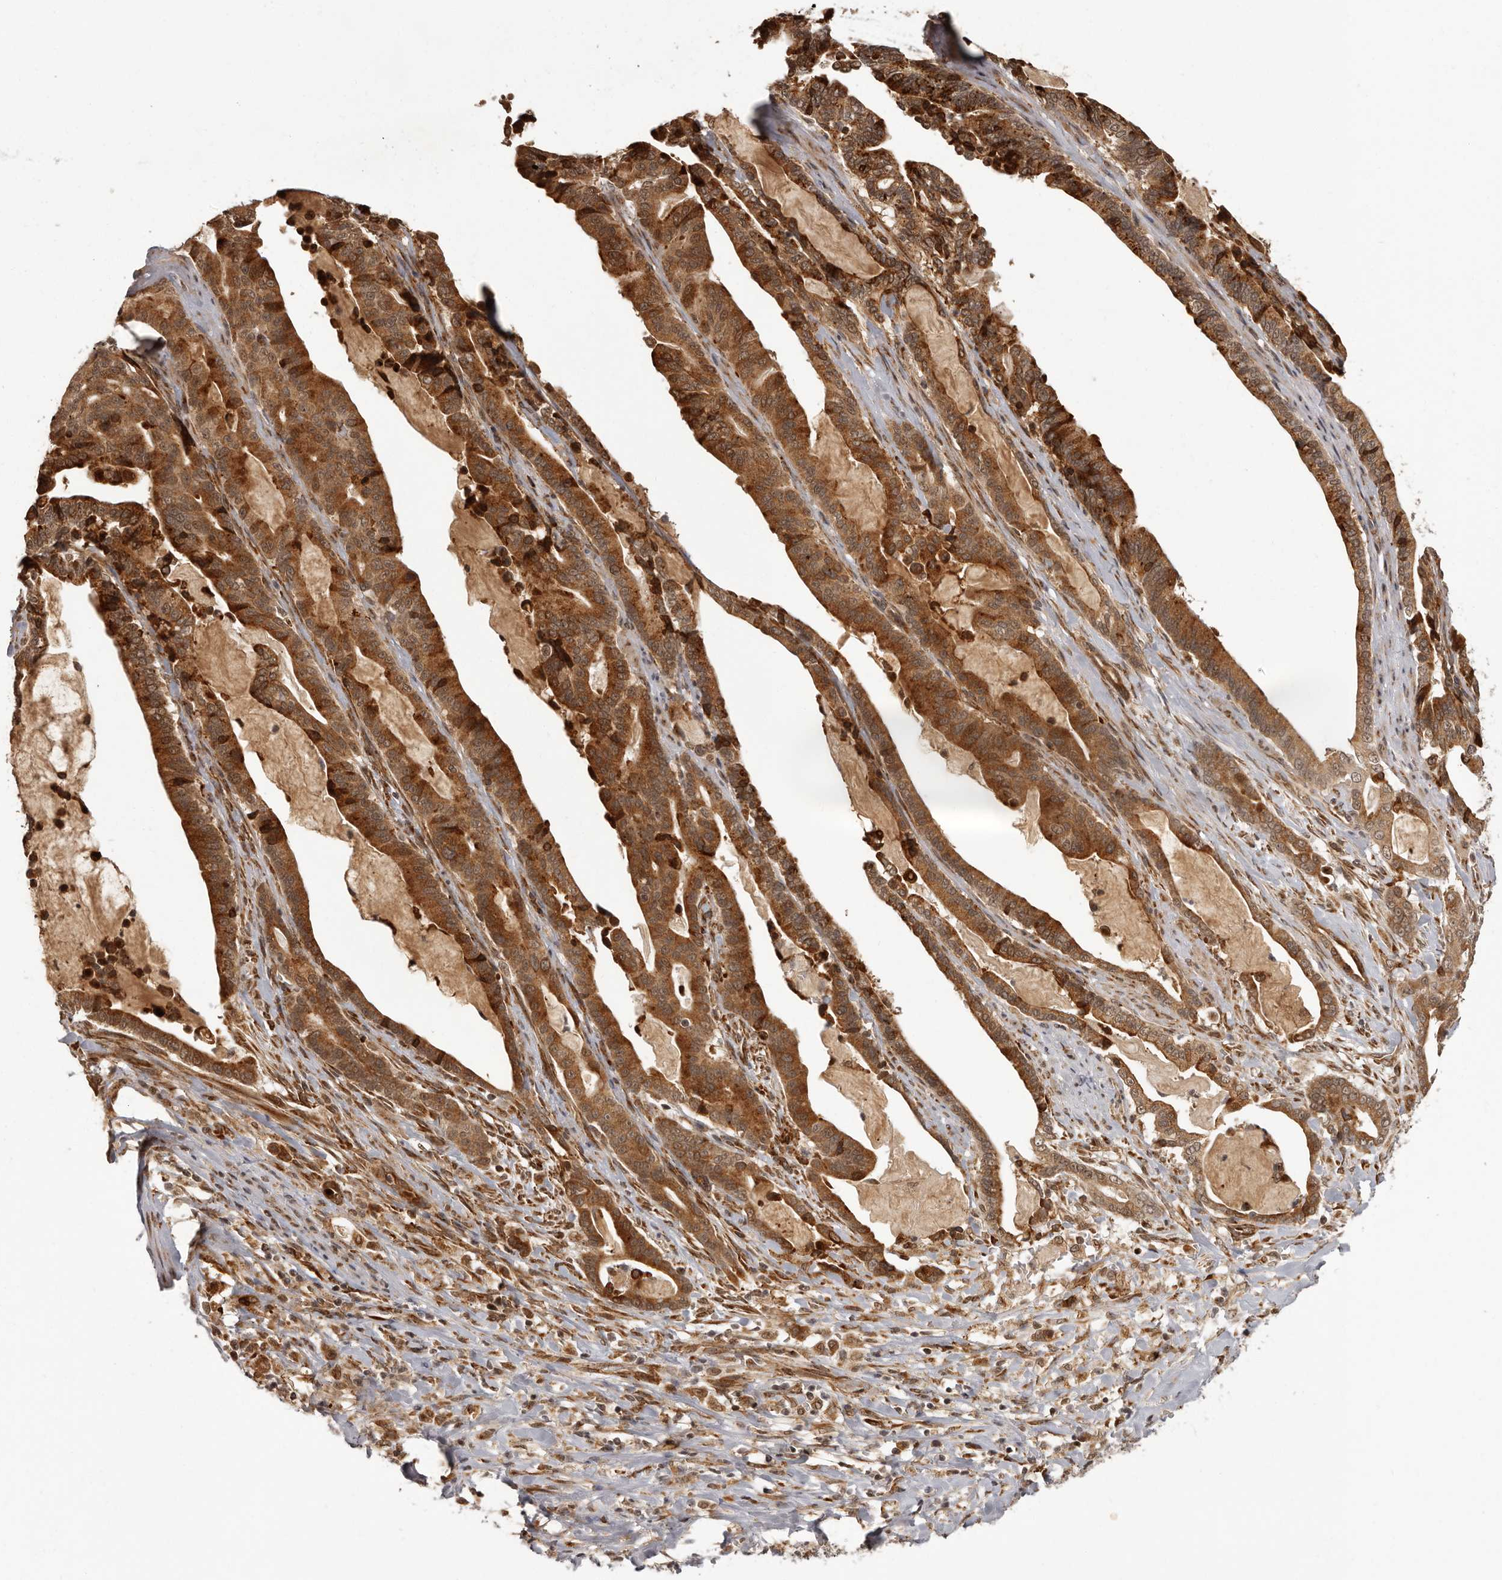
{"staining": {"intensity": "strong", "quantity": ">75%", "location": "cytoplasmic/membranous,nuclear"}, "tissue": "pancreatic cancer", "cell_type": "Tumor cells", "image_type": "cancer", "snomed": [{"axis": "morphology", "description": "Adenocarcinoma, NOS"}, {"axis": "topography", "description": "Pancreas"}], "caption": "Human pancreatic cancer stained for a protein (brown) demonstrates strong cytoplasmic/membranous and nuclear positive expression in about >75% of tumor cells.", "gene": "IL32", "patient": {"sex": "male", "age": 63}}